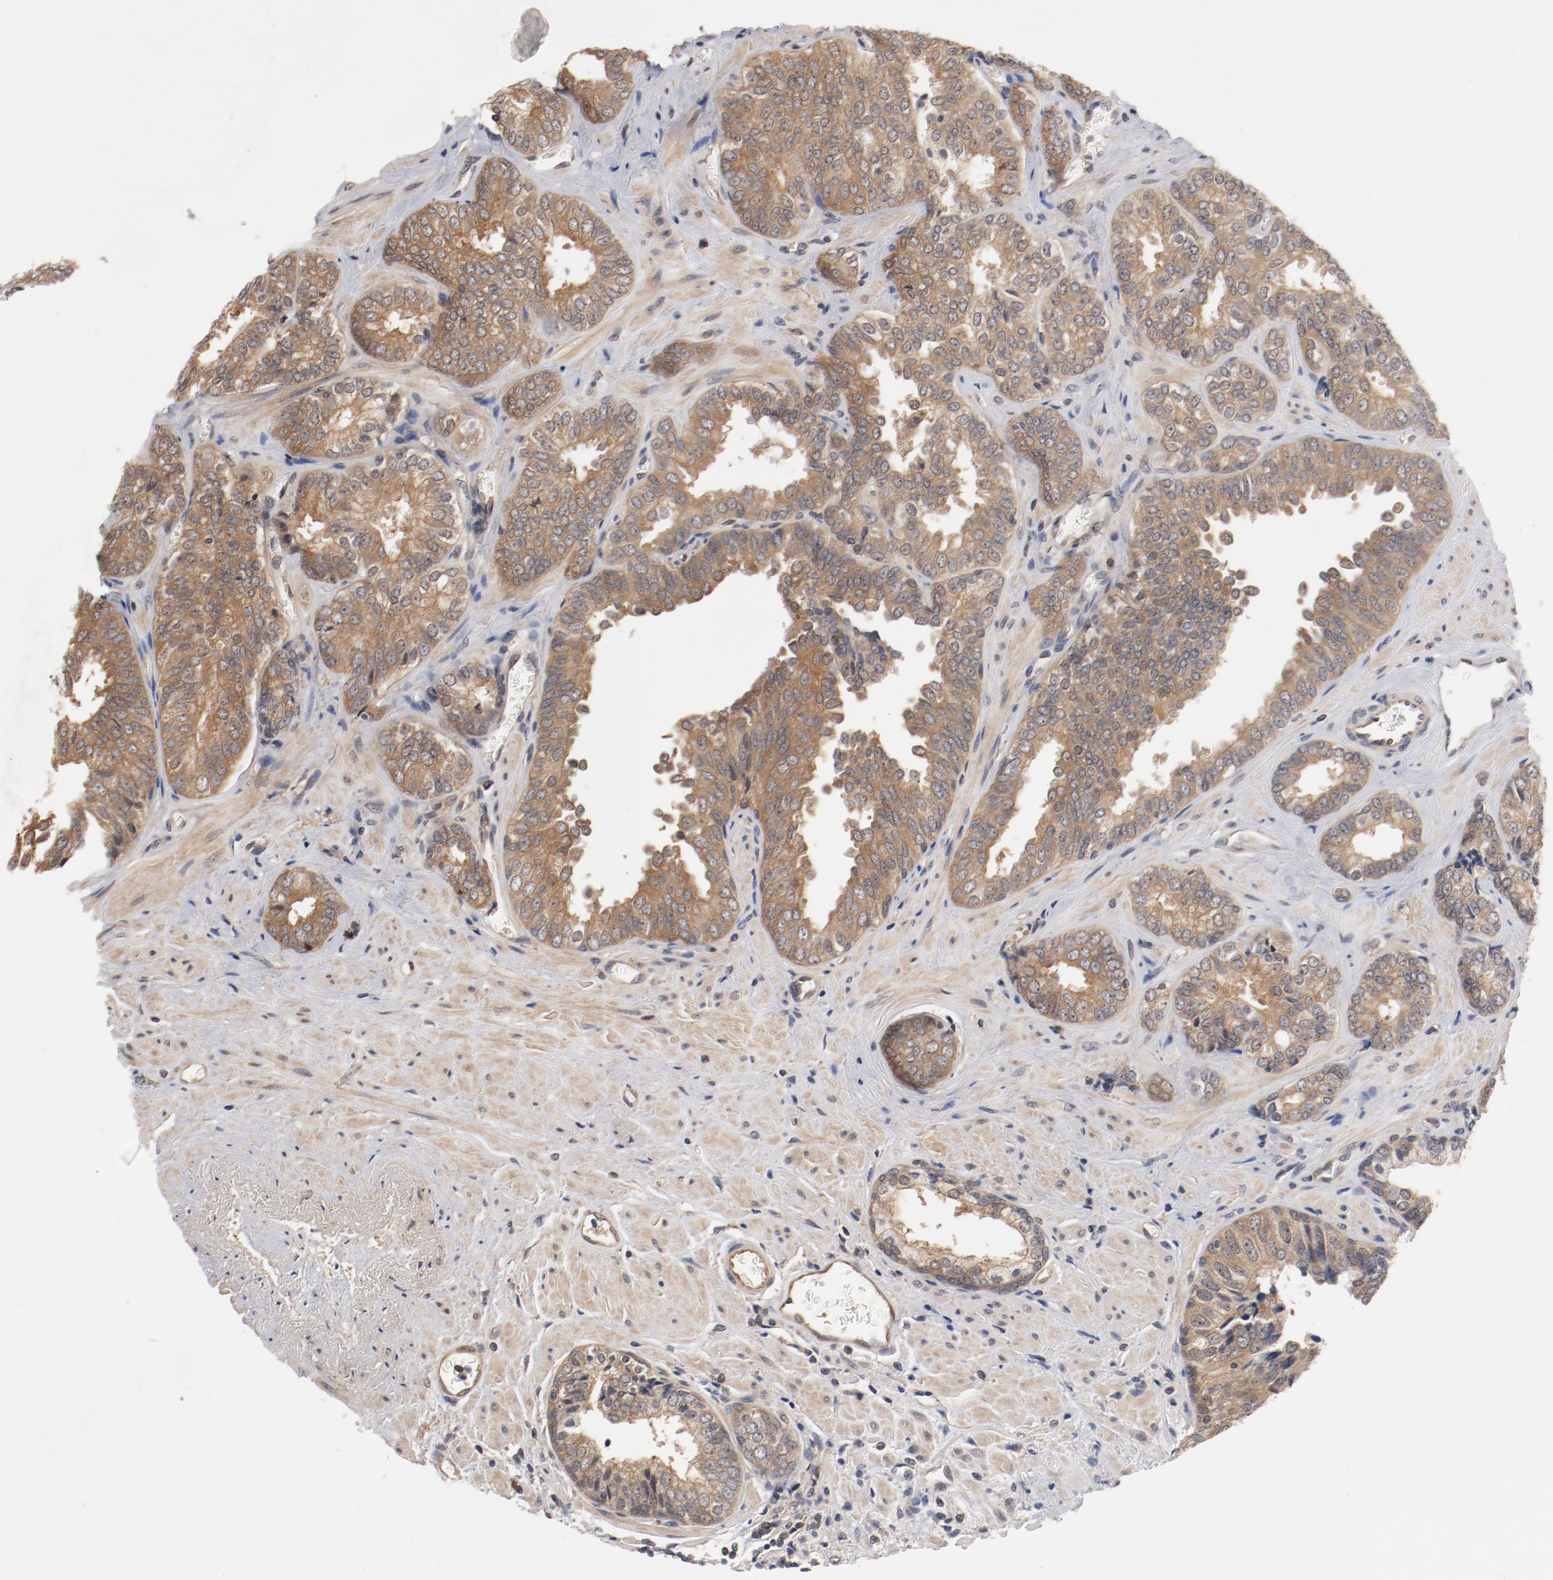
{"staining": {"intensity": "moderate", "quantity": ">75%", "location": "cytoplasmic/membranous"}, "tissue": "prostate cancer", "cell_type": "Tumor cells", "image_type": "cancer", "snomed": [{"axis": "morphology", "description": "Adenocarcinoma, High grade"}, {"axis": "topography", "description": "Prostate"}], "caption": "This is an image of IHC staining of adenocarcinoma (high-grade) (prostate), which shows moderate staining in the cytoplasmic/membranous of tumor cells.", "gene": "PITPNM2", "patient": {"sex": "male", "age": 67}}